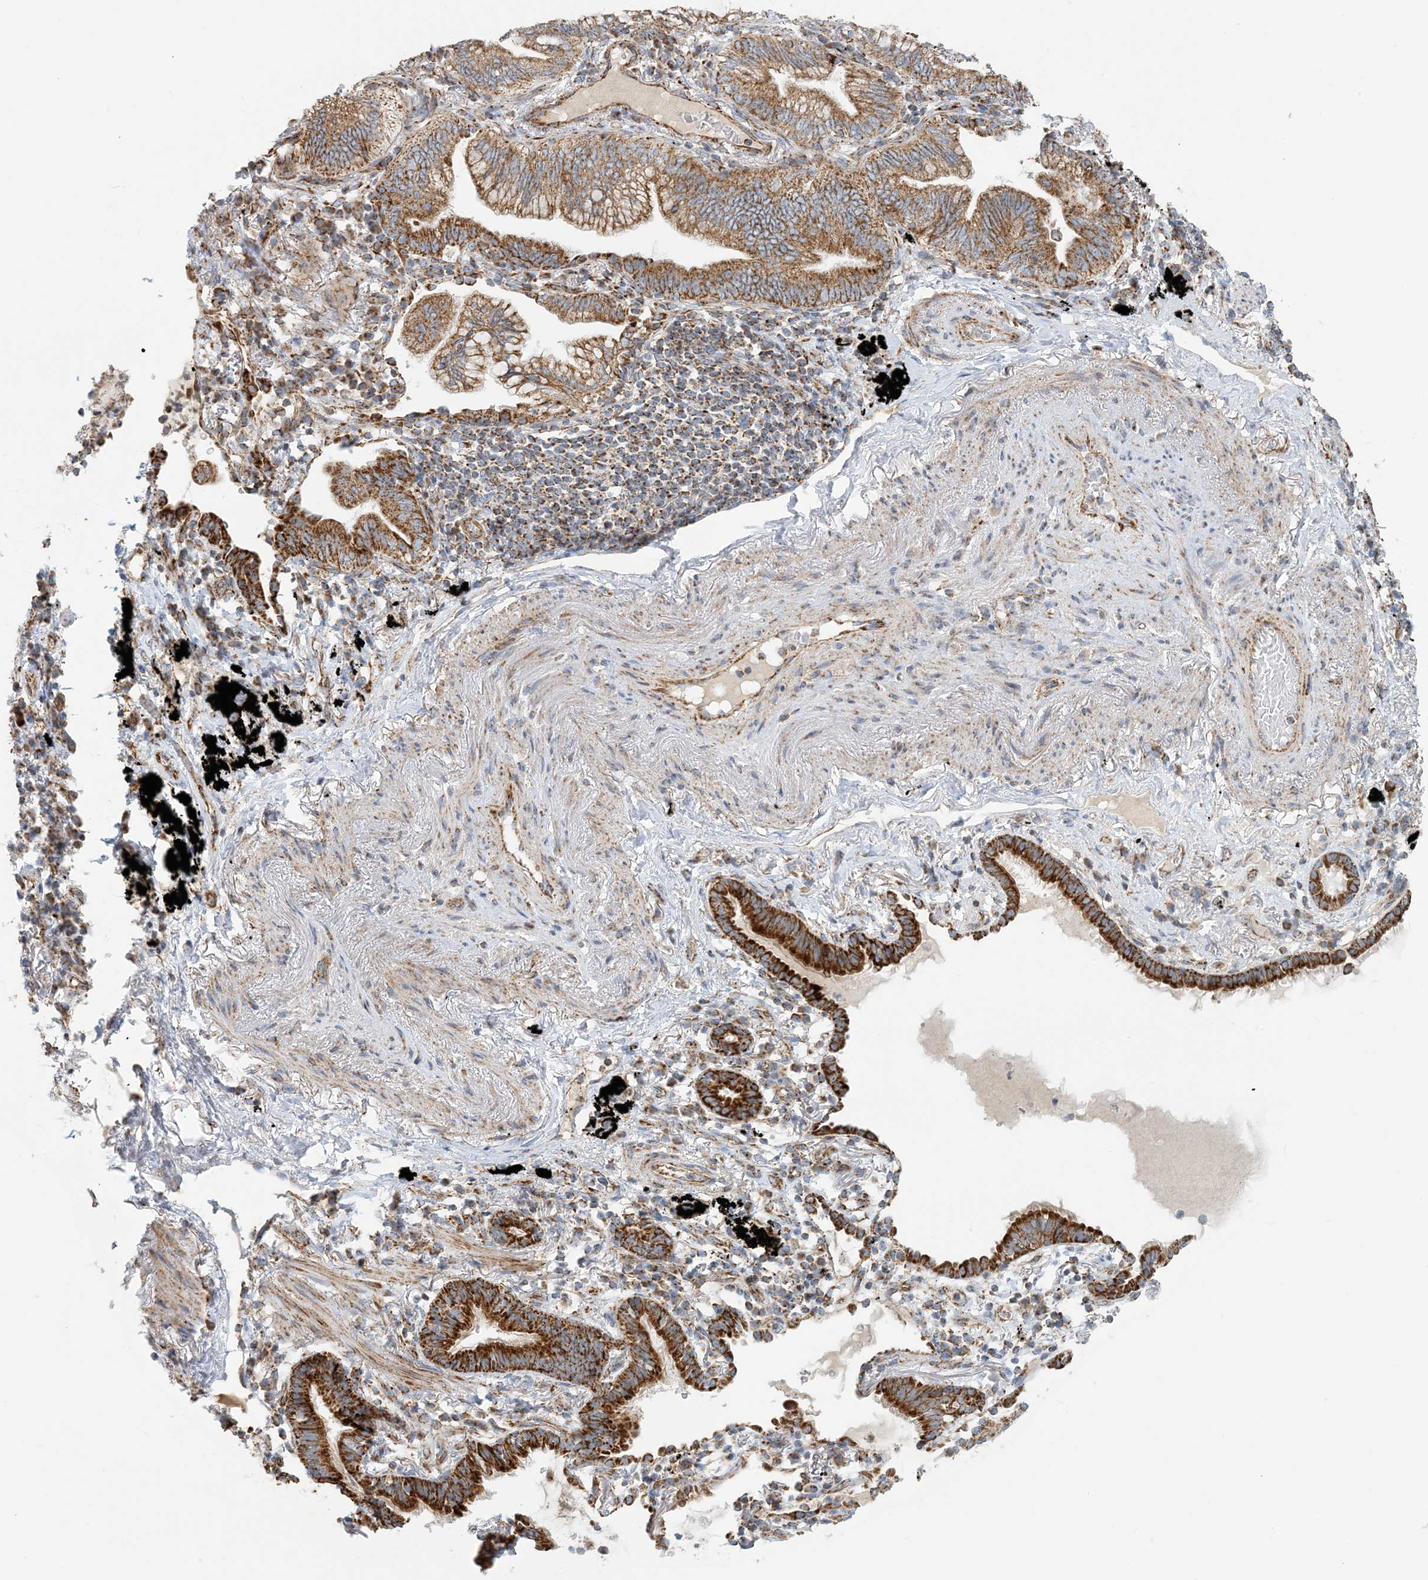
{"staining": {"intensity": "moderate", "quantity": ">75%", "location": "cytoplasmic/membranous"}, "tissue": "lung cancer", "cell_type": "Tumor cells", "image_type": "cancer", "snomed": [{"axis": "morphology", "description": "Adenocarcinoma, NOS"}, {"axis": "topography", "description": "Lung"}], "caption": "Immunohistochemistry (IHC) micrograph of human lung adenocarcinoma stained for a protein (brown), which reveals medium levels of moderate cytoplasmic/membranous staining in about >75% of tumor cells.", "gene": "COA3", "patient": {"sex": "female", "age": 70}}